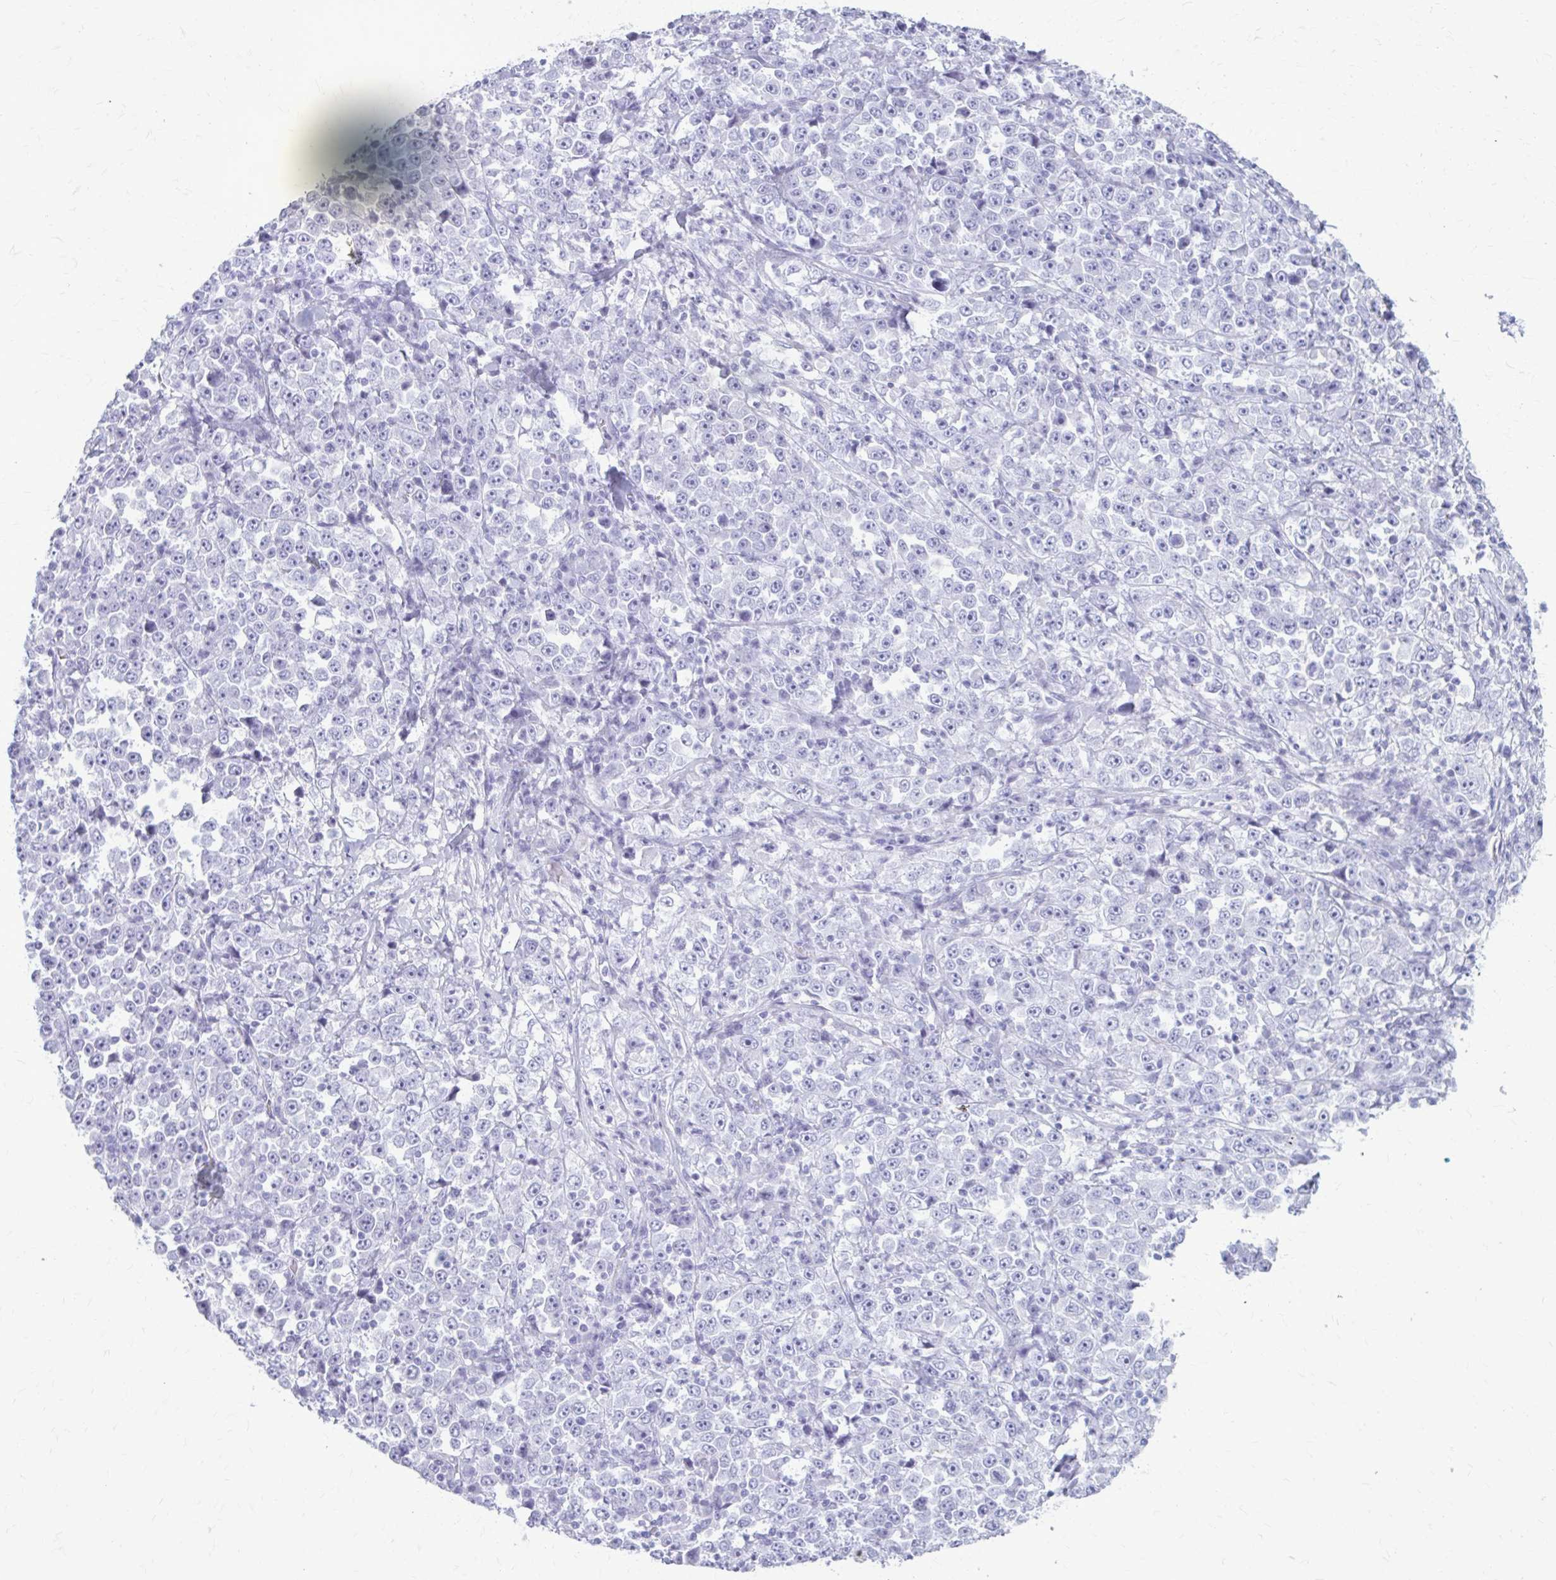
{"staining": {"intensity": "negative", "quantity": "none", "location": "none"}, "tissue": "stomach cancer", "cell_type": "Tumor cells", "image_type": "cancer", "snomed": [{"axis": "morphology", "description": "Normal tissue, NOS"}, {"axis": "morphology", "description": "Adenocarcinoma, NOS"}, {"axis": "topography", "description": "Stomach, upper"}, {"axis": "topography", "description": "Stomach"}], "caption": "There is no significant positivity in tumor cells of stomach adenocarcinoma.", "gene": "KRT5", "patient": {"sex": "male", "age": 59}}